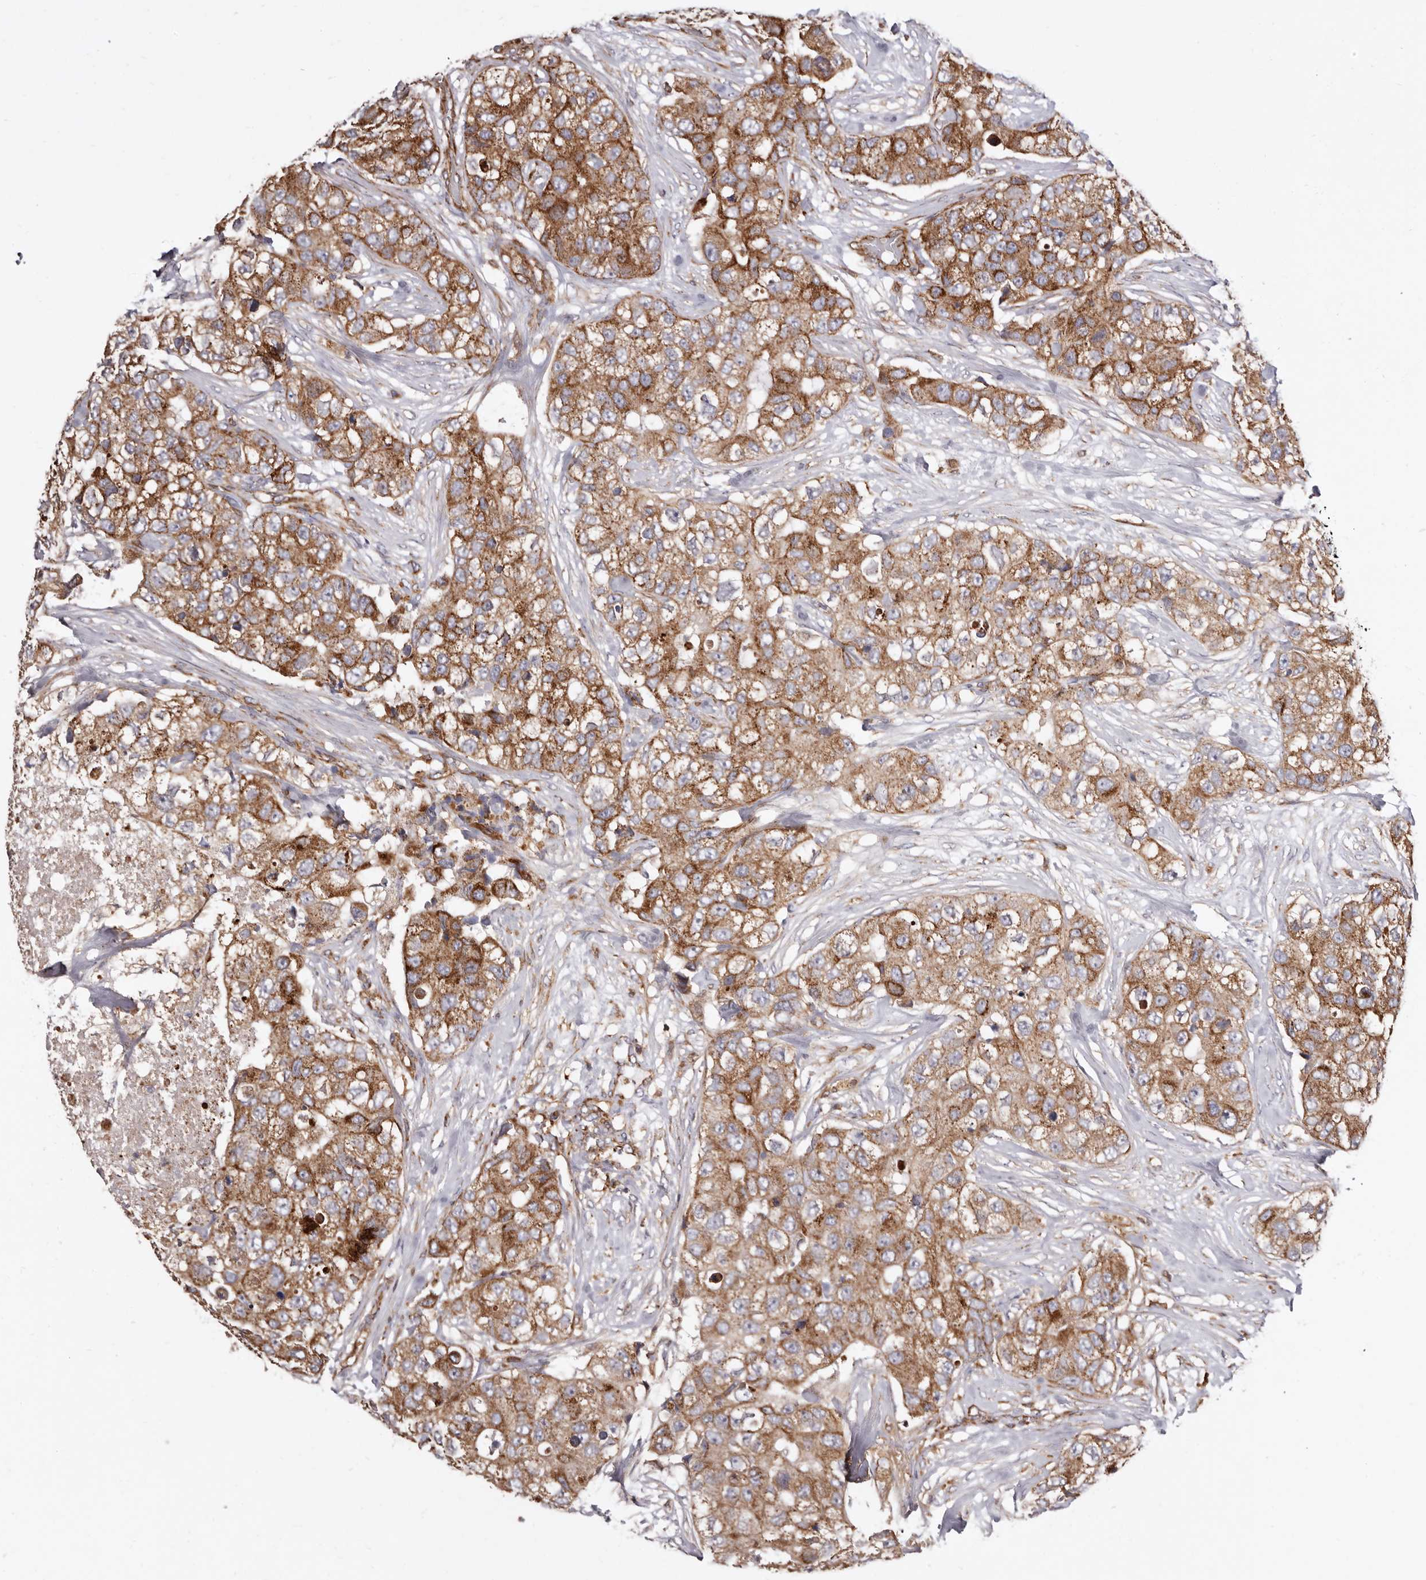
{"staining": {"intensity": "moderate", "quantity": ">75%", "location": "cytoplasmic/membranous"}, "tissue": "breast cancer", "cell_type": "Tumor cells", "image_type": "cancer", "snomed": [{"axis": "morphology", "description": "Duct carcinoma"}, {"axis": "topography", "description": "Breast"}], "caption": "The histopathology image demonstrates immunohistochemical staining of breast cancer. There is moderate cytoplasmic/membranous staining is present in approximately >75% of tumor cells.", "gene": "COQ8B", "patient": {"sex": "female", "age": 62}}